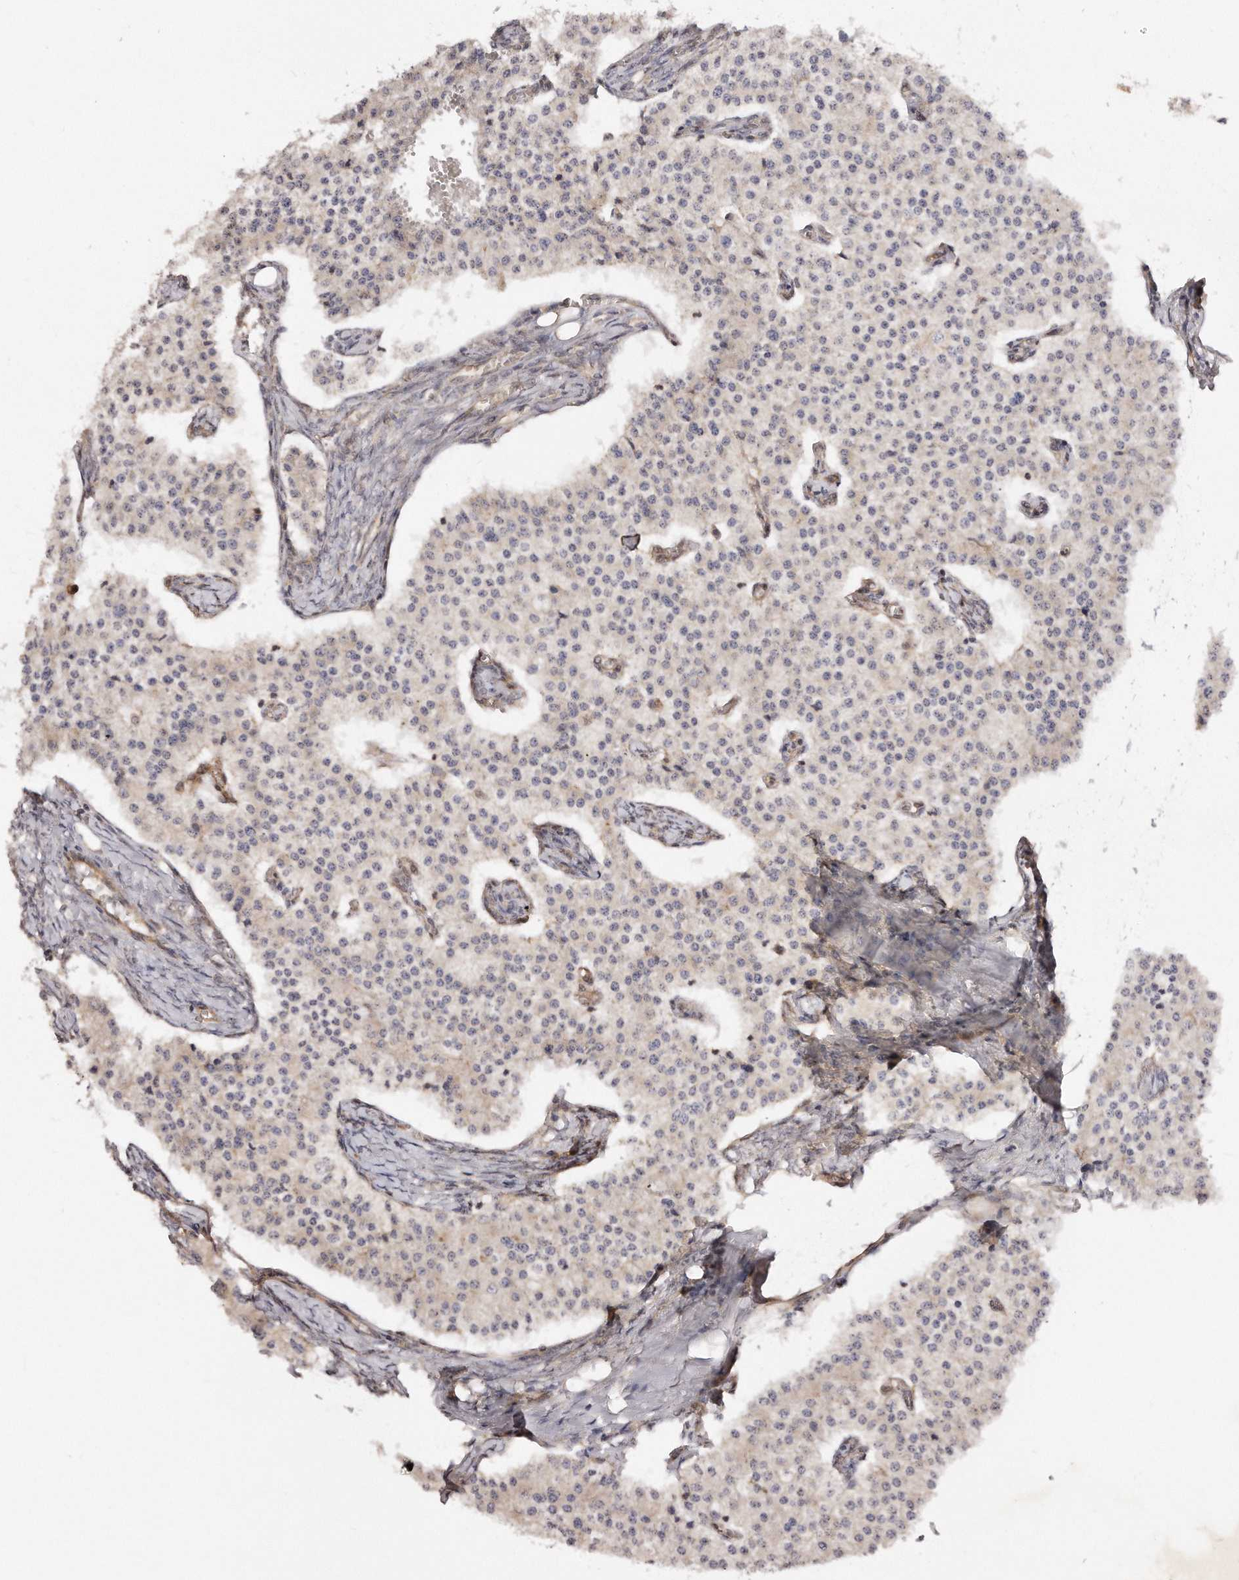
{"staining": {"intensity": "weak", "quantity": "<25%", "location": "cytoplasmic/membranous"}, "tissue": "carcinoid", "cell_type": "Tumor cells", "image_type": "cancer", "snomed": [{"axis": "morphology", "description": "Carcinoid, malignant, NOS"}, {"axis": "topography", "description": "Colon"}], "caption": "This image is of carcinoid (malignant) stained with immunohistochemistry to label a protein in brown with the nuclei are counter-stained blue. There is no positivity in tumor cells.", "gene": "GBP4", "patient": {"sex": "female", "age": 52}}